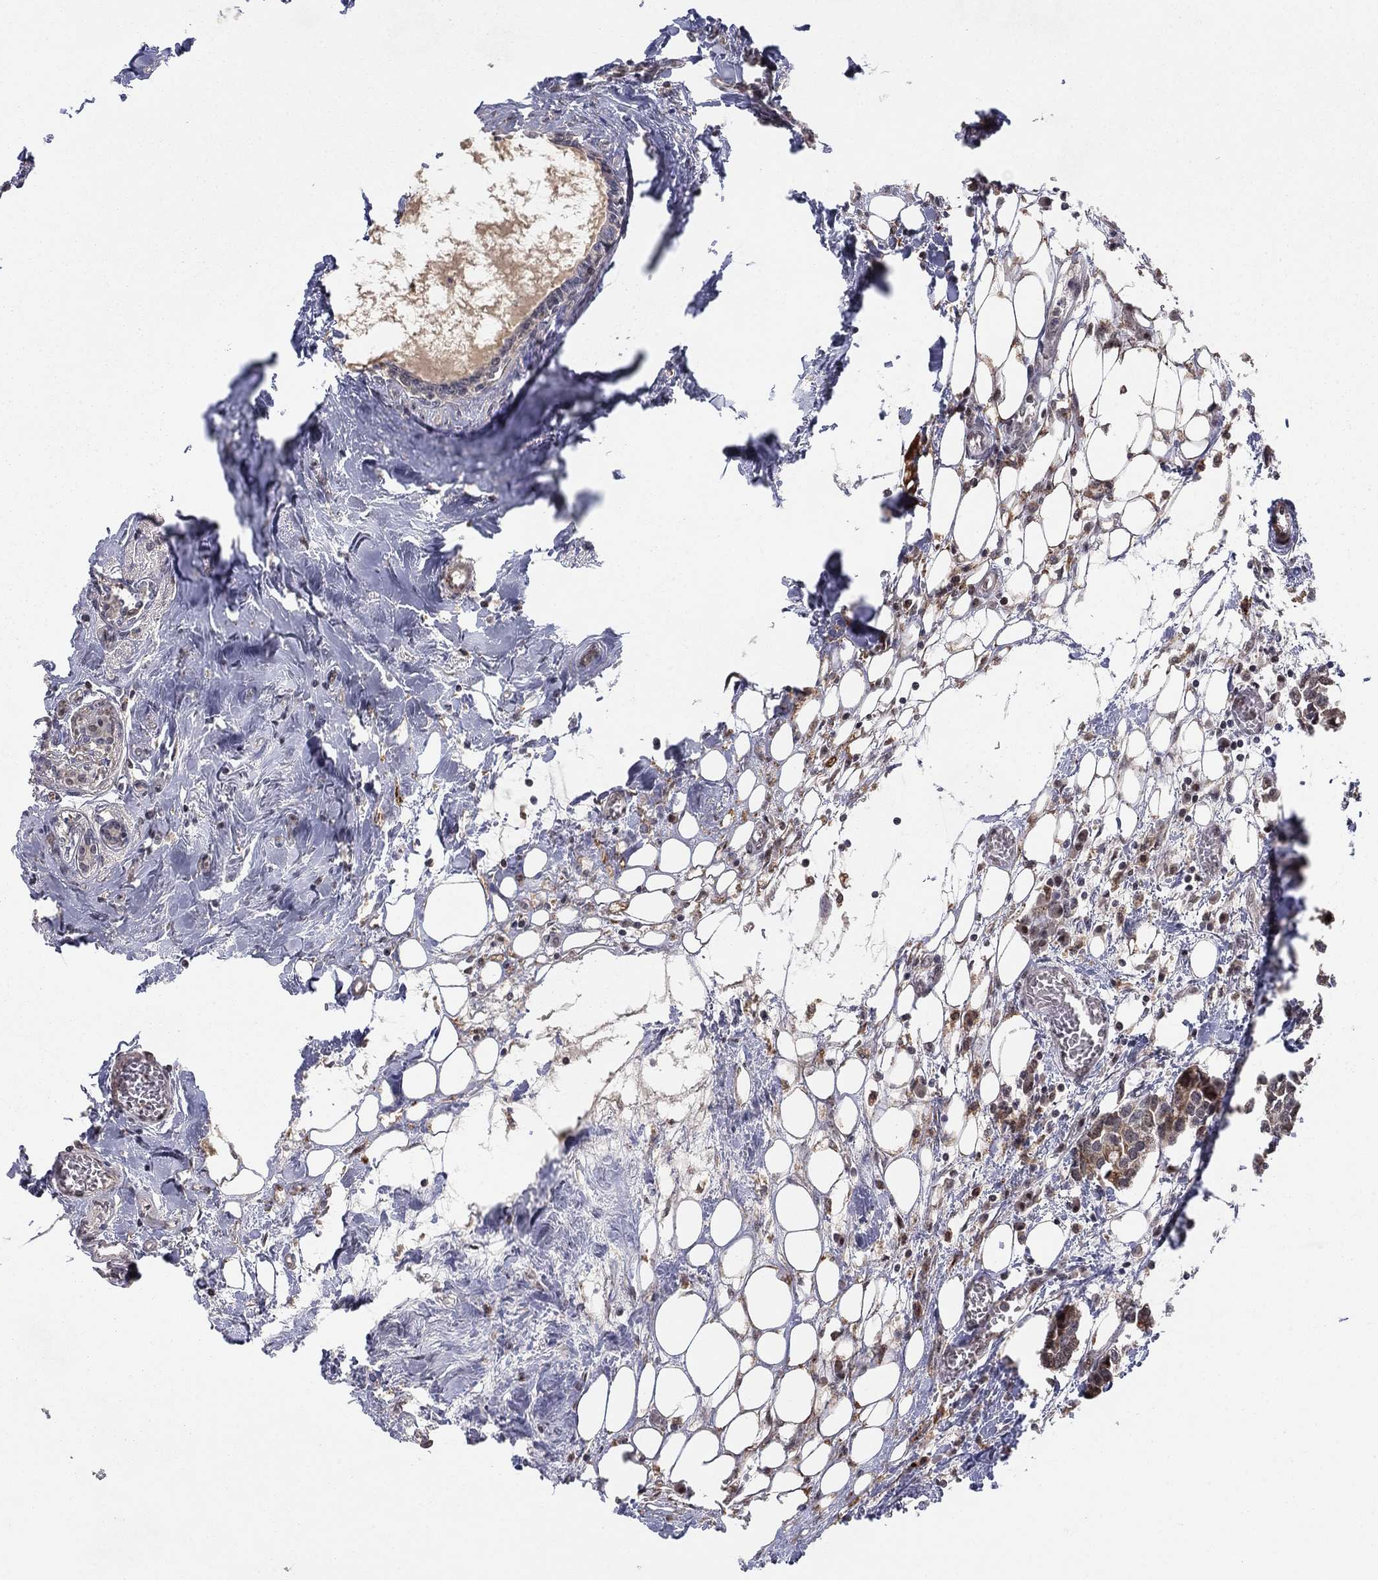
{"staining": {"intensity": "moderate", "quantity": ">75%", "location": "cytoplasmic/membranous"}, "tissue": "breast cancer", "cell_type": "Tumor cells", "image_type": "cancer", "snomed": [{"axis": "morphology", "description": "Duct carcinoma"}, {"axis": "topography", "description": "Breast"}], "caption": "Tumor cells show medium levels of moderate cytoplasmic/membranous staining in approximately >75% of cells in human breast infiltrating ductal carcinoma. Ihc stains the protein in brown and the nuclei are stained blue.", "gene": "ZNF395", "patient": {"sex": "female", "age": 83}}